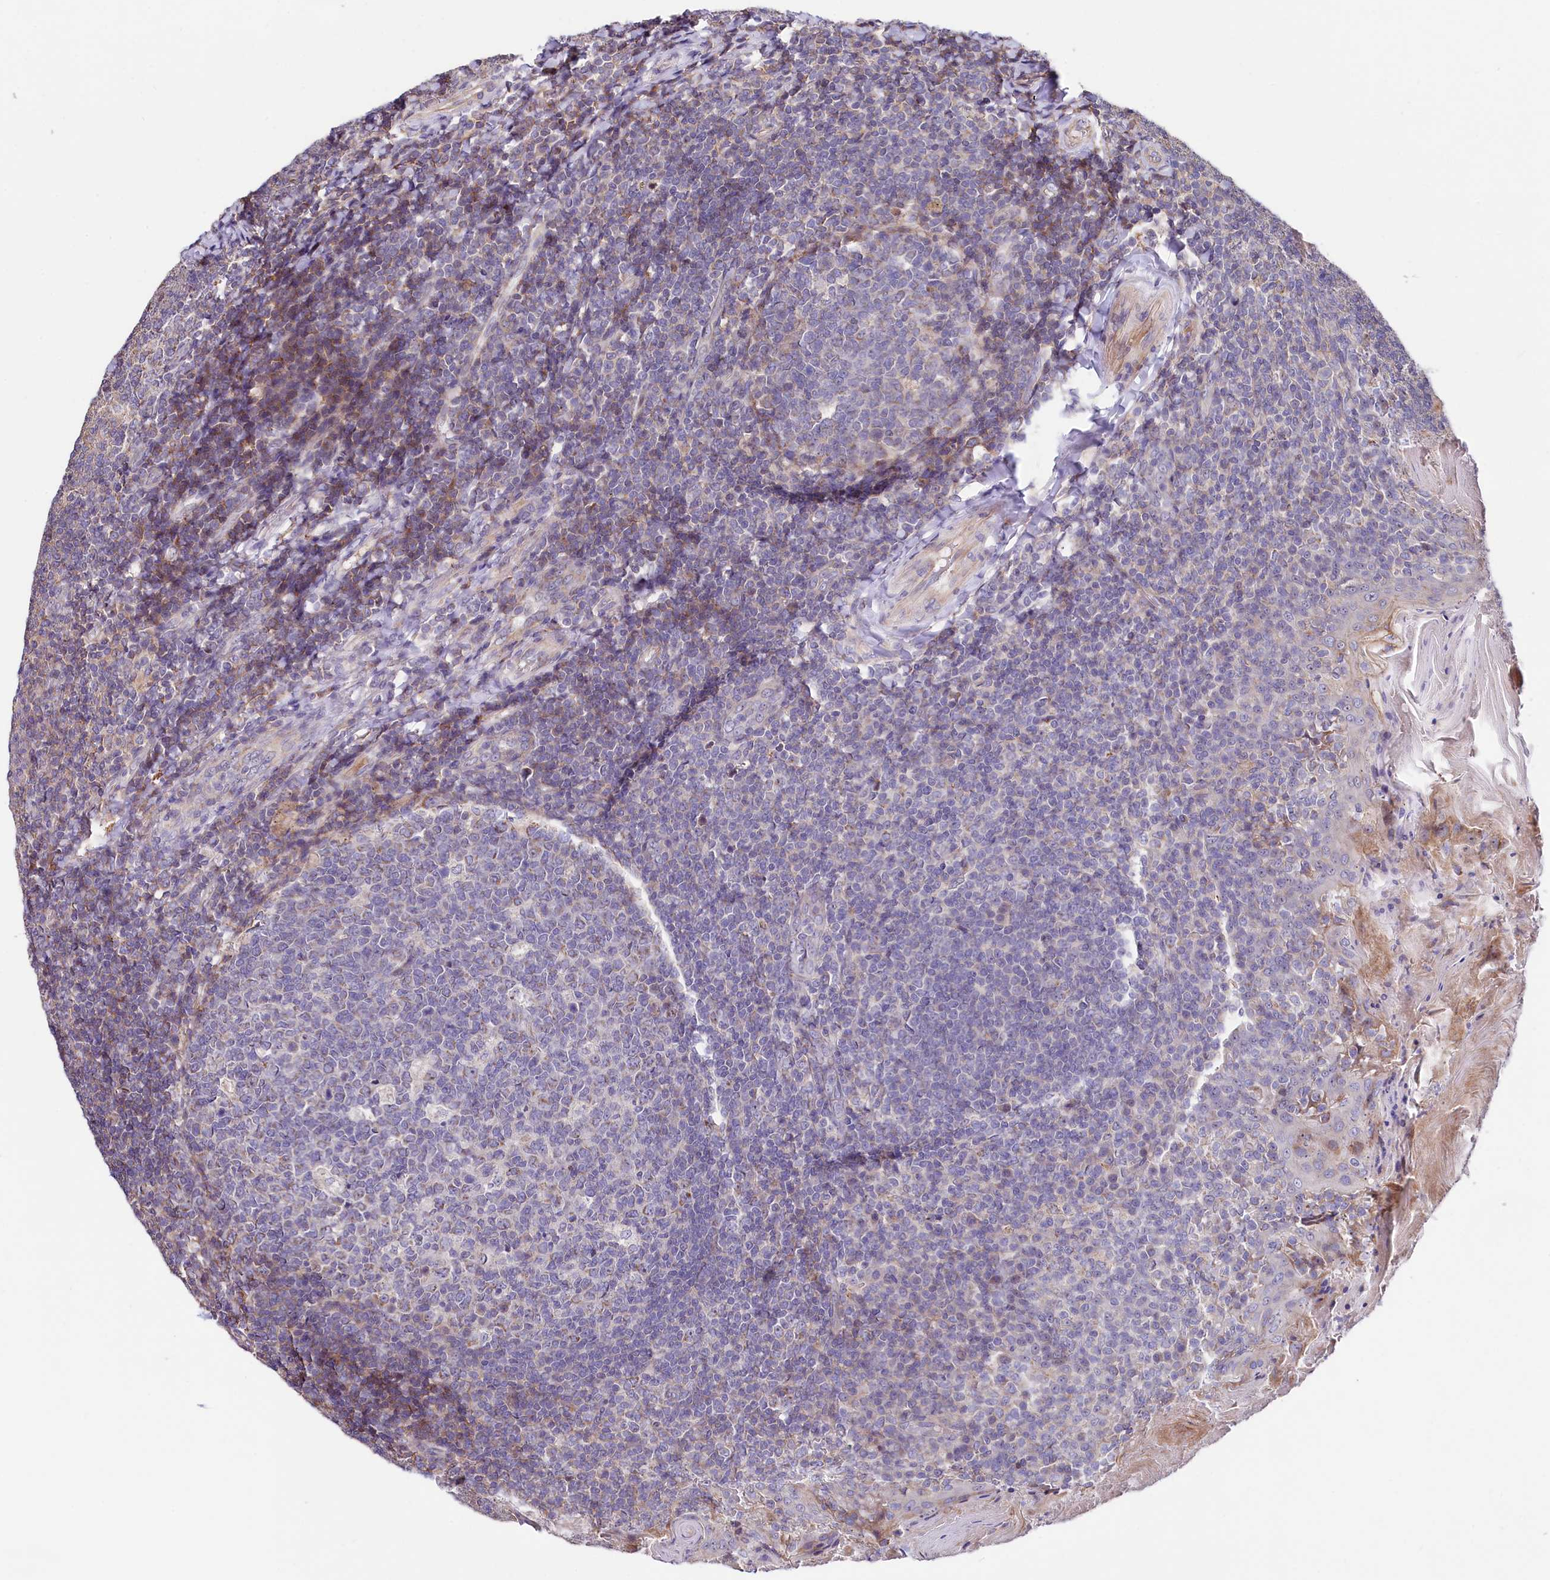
{"staining": {"intensity": "negative", "quantity": "none", "location": "none"}, "tissue": "tonsil", "cell_type": "Germinal center cells", "image_type": "normal", "snomed": [{"axis": "morphology", "description": "Normal tissue, NOS"}, {"axis": "topography", "description": "Tonsil"}], "caption": "High magnification brightfield microscopy of normal tonsil stained with DAB (brown) and counterstained with hematoxylin (blue): germinal center cells show no significant expression. (Immunohistochemistry, brightfield microscopy, high magnification).", "gene": "RPUSD3", "patient": {"sex": "female", "age": 19}}